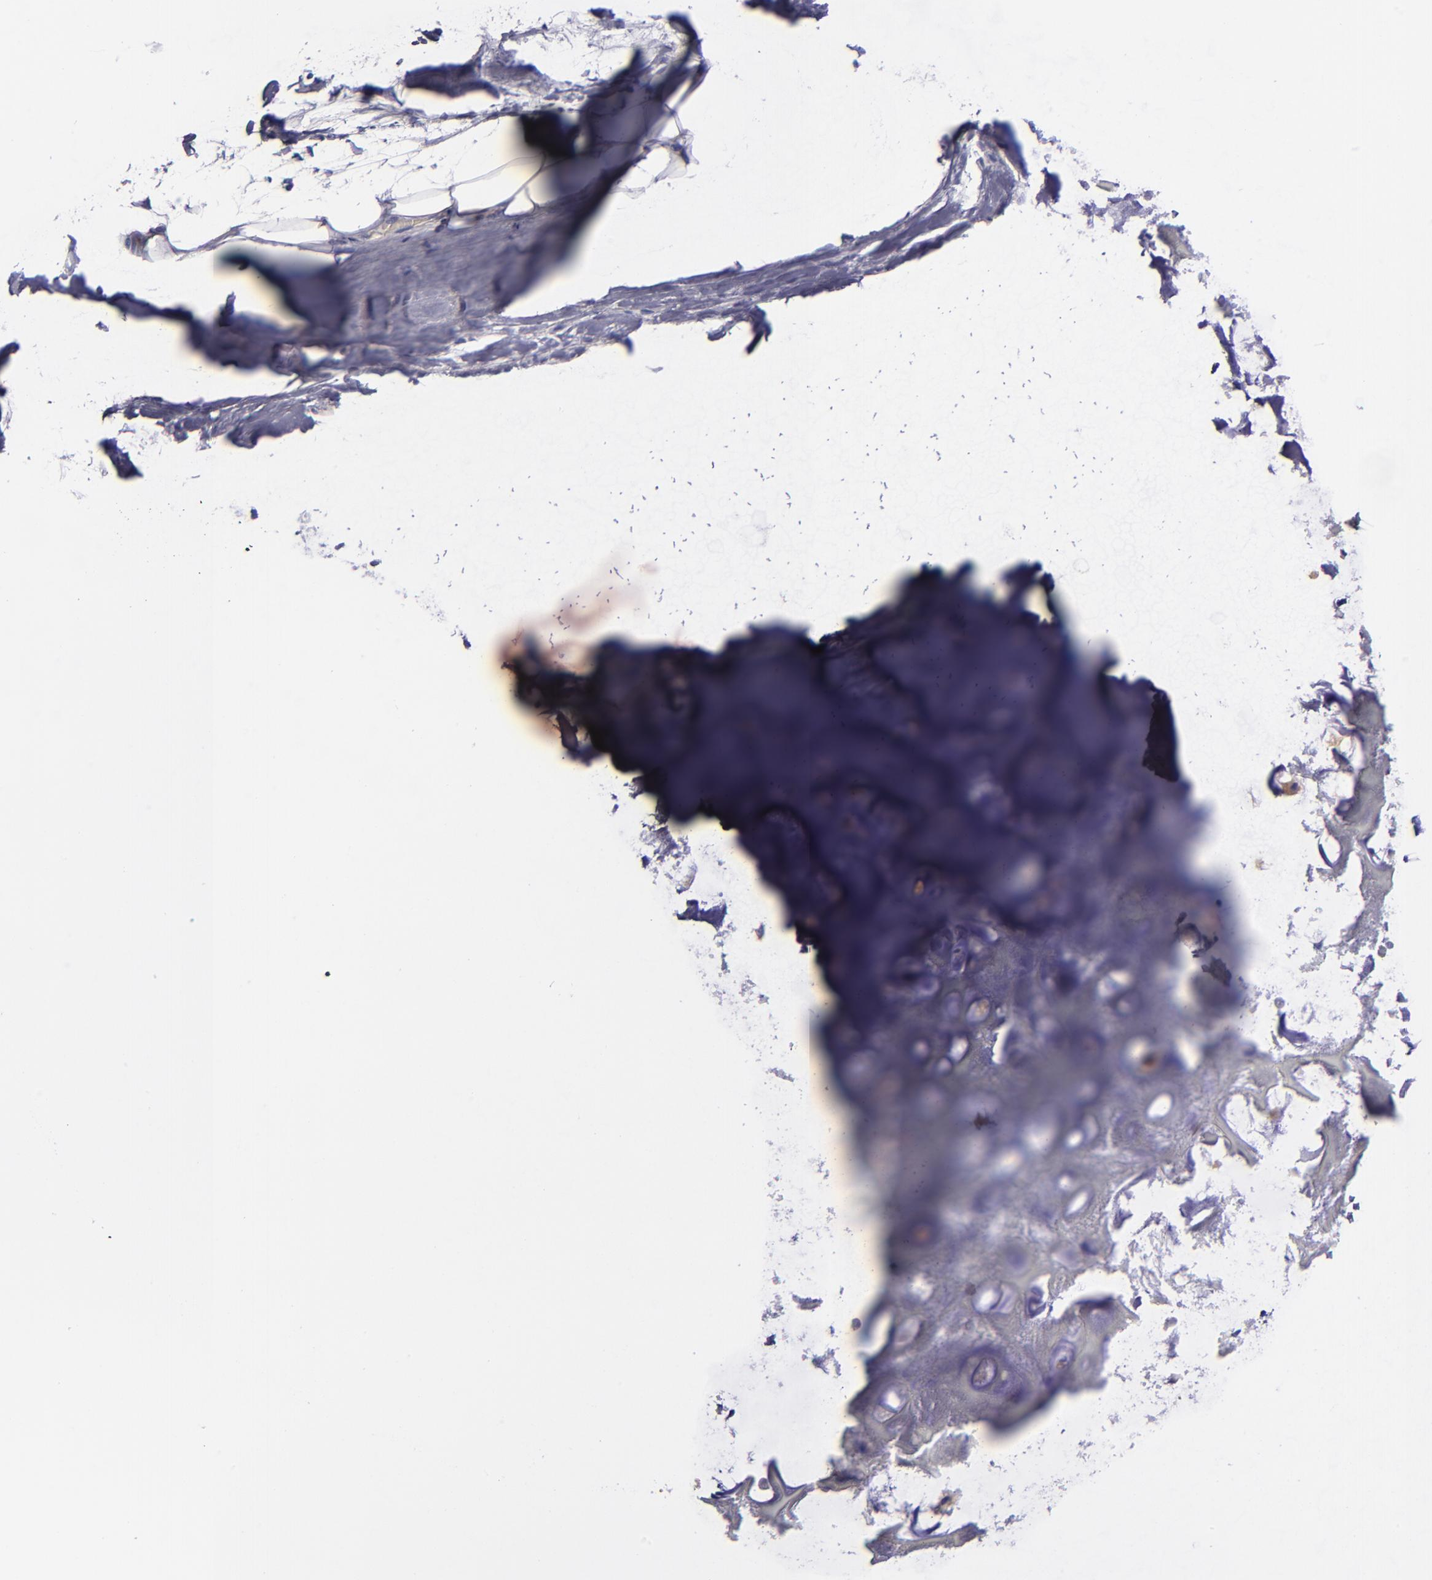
{"staining": {"intensity": "moderate", "quantity": ">75%", "location": "cytoplasmic/membranous"}, "tissue": "nasopharynx", "cell_type": "Respiratory epithelial cells", "image_type": "normal", "snomed": [{"axis": "morphology", "description": "Normal tissue, NOS"}, {"axis": "topography", "description": "Nasopharynx"}], "caption": "Immunohistochemistry (IHC) staining of benign nasopharynx, which displays medium levels of moderate cytoplasmic/membranous expression in approximately >75% of respiratory epithelial cells indicating moderate cytoplasmic/membranous protein positivity. The staining was performed using DAB (3,3'-diaminobenzidine) (brown) for protein detection and nuclei were counterstained in hematoxylin (blue).", "gene": "CARS1", "patient": {"sex": "male", "age": 56}}